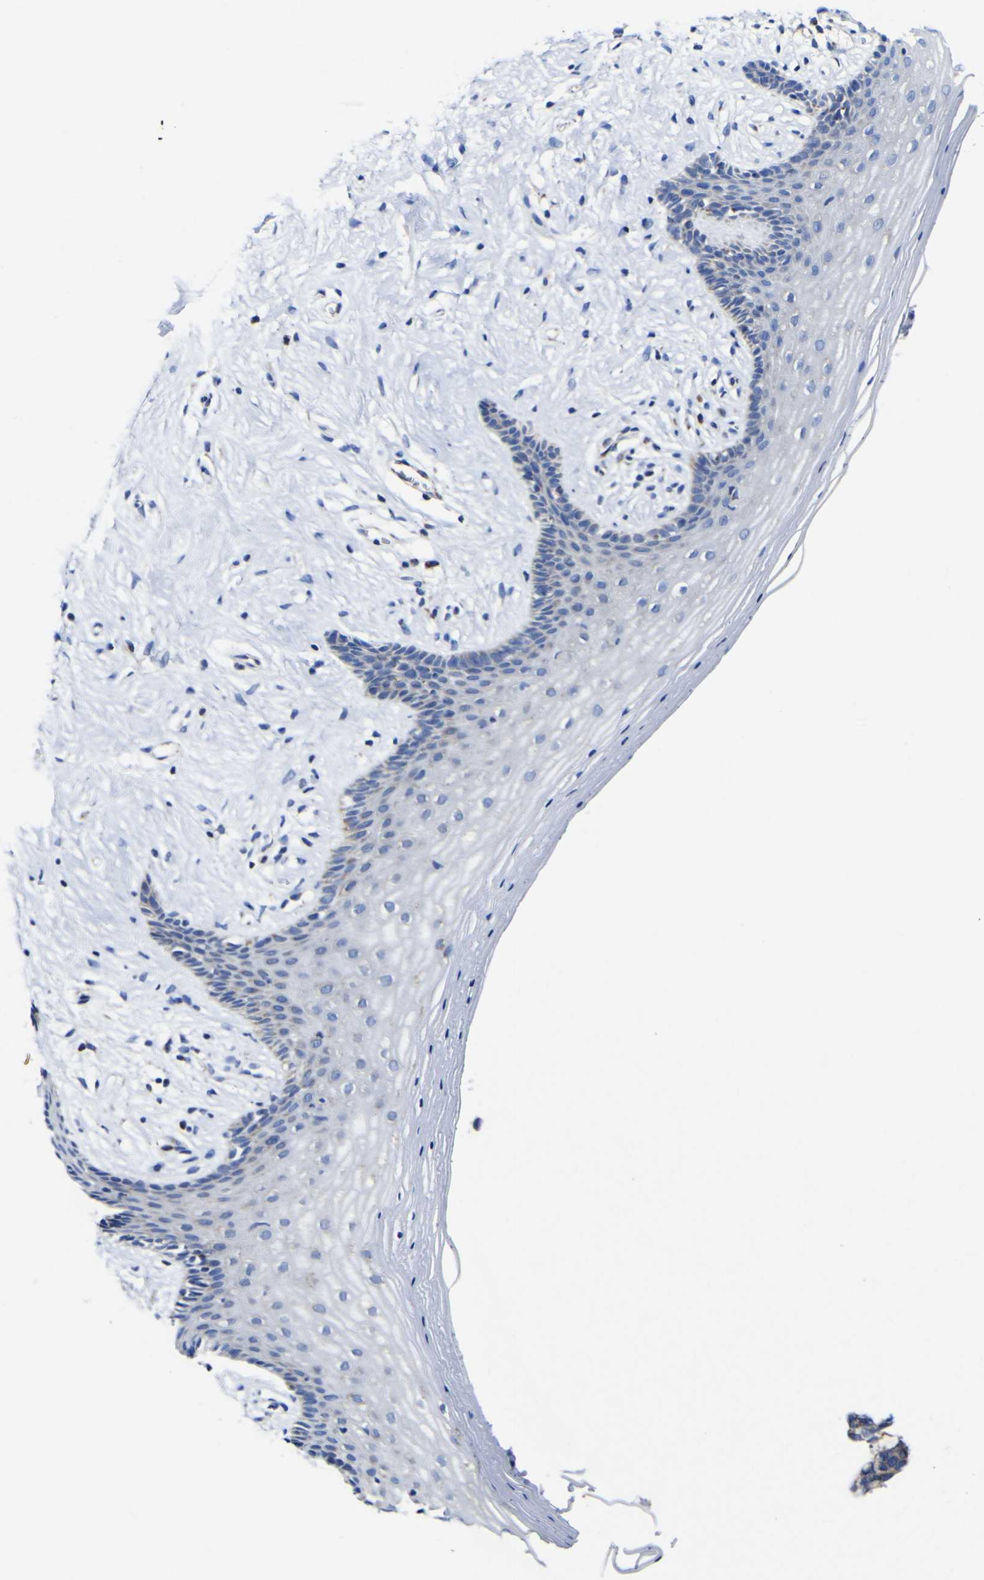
{"staining": {"intensity": "negative", "quantity": "none", "location": "none"}, "tissue": "vagina", "cell_type": "Squamous epithelial cells", "image_type": "normal", "snomed": [{"axis": "morphology", "description": "Normal tissue, NOS"}, {"axis": "topography", "description": "Vagina"}], "caption": "This image is of benign vagina stained with IHC to label a protein in brown with the nuclei are counter-stained blue. There is no positivity in squamous epithelial cells. (DAB immunohistochemistry (IHC) with hematoxylin counter stain).", "gene": "CCDC90B", "patient": {"sex": "female", "age": 44}}